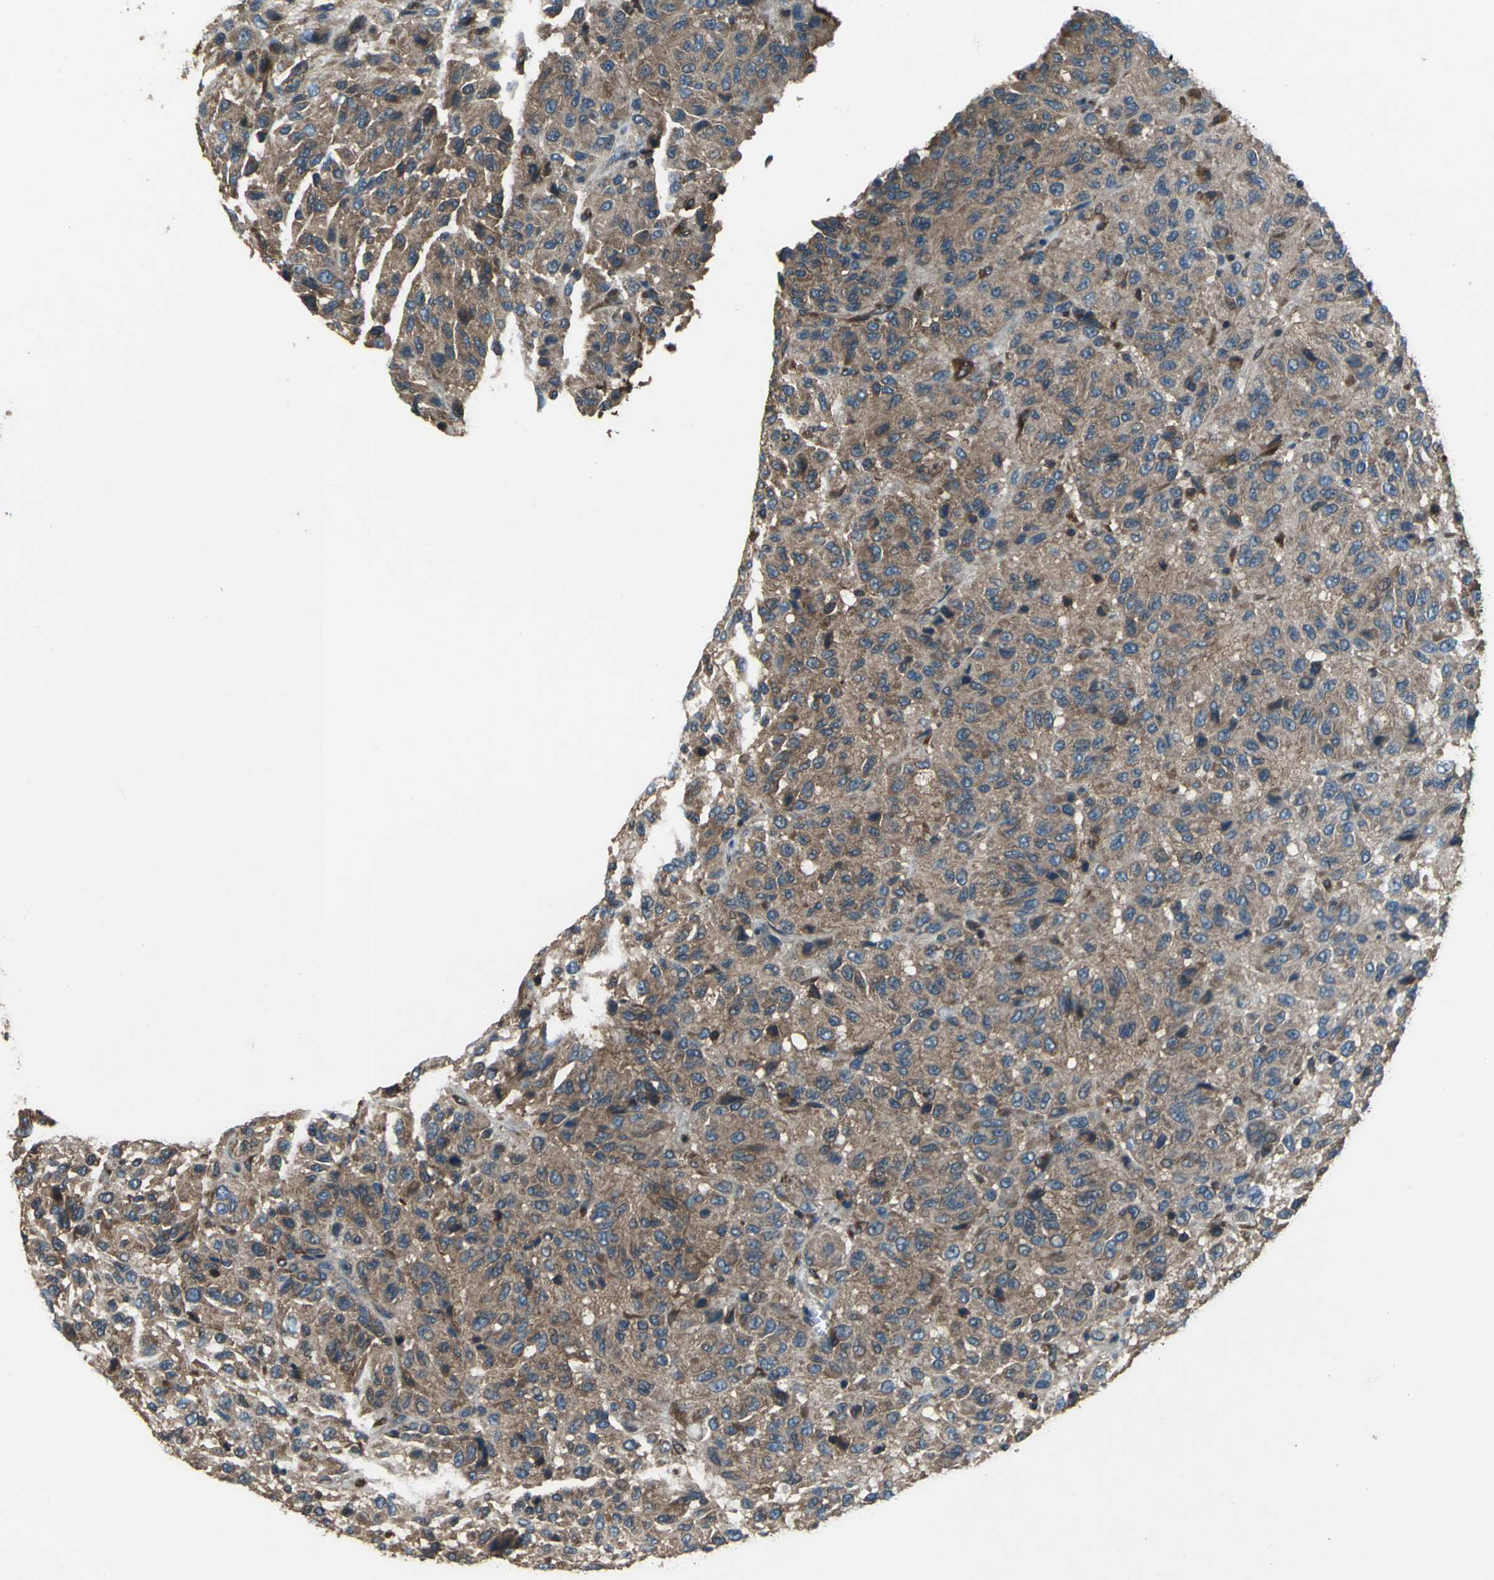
{"staining": {"intensity": "strong", "quantity": ">75%", "location": "cytoplasmic/membranous"}, "tissue": "melanoma", "cell_type": "Tumor cells", "image_type": "cancer", "snomed": [{"axis": "morphology", "description": "Malignant melanoma, Metastatic site"}, {"axis": "topography", "description": "Lung"}], "caption": "Immunohistochemistry (IHC) photomicrograph of neoplastic tissue: malignant melanoma (metastatic site) stained using IHC reveals high levels of strong protein expression localized specifically in the cytoplasmic/membranous of tumor cells, appearing as a cytoplasmic/membranous brown color.", "gene": "CAPN1", "patient": {"sex": "male", "age": 64}}